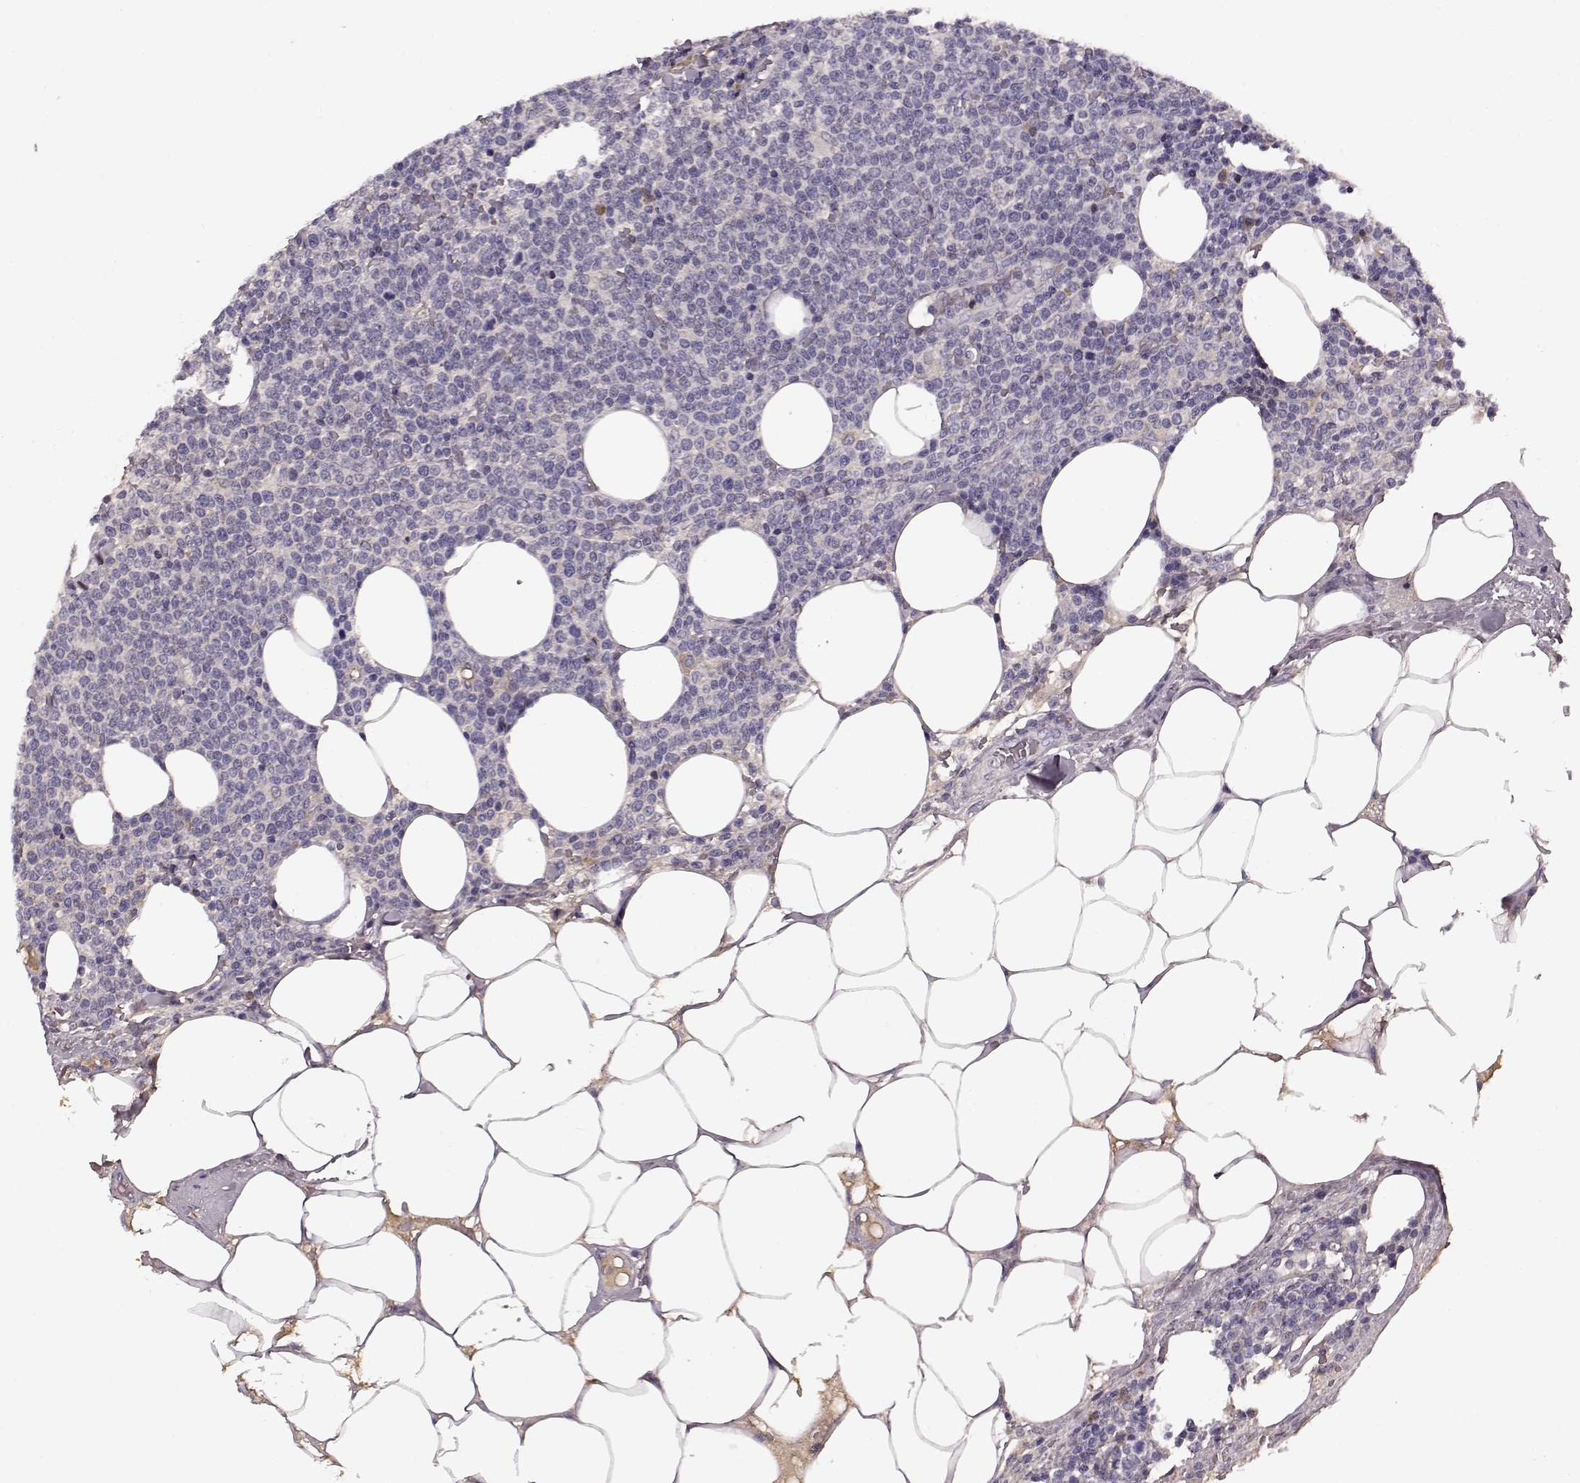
{"staining": {"intensity": "negative", "quantity": "none", "location": "none"}, "tissue": "lymphoma", "cell_type": "Tumor cells", "image_type": "cancer", "snomed": [{"axis": "morphology", "description": "Malignant lymphoma, non-Hodgkin's type, High grade"}, {"axis": "topography", "description": "Lymph node"}], "caption": "High power microscopy photomicrograph of an immunohistochemistry image of lymphoma, revealing no significant expression in tumor cells.", "gene": "NRL", "patient": {"sex": "male", "age": 61}}